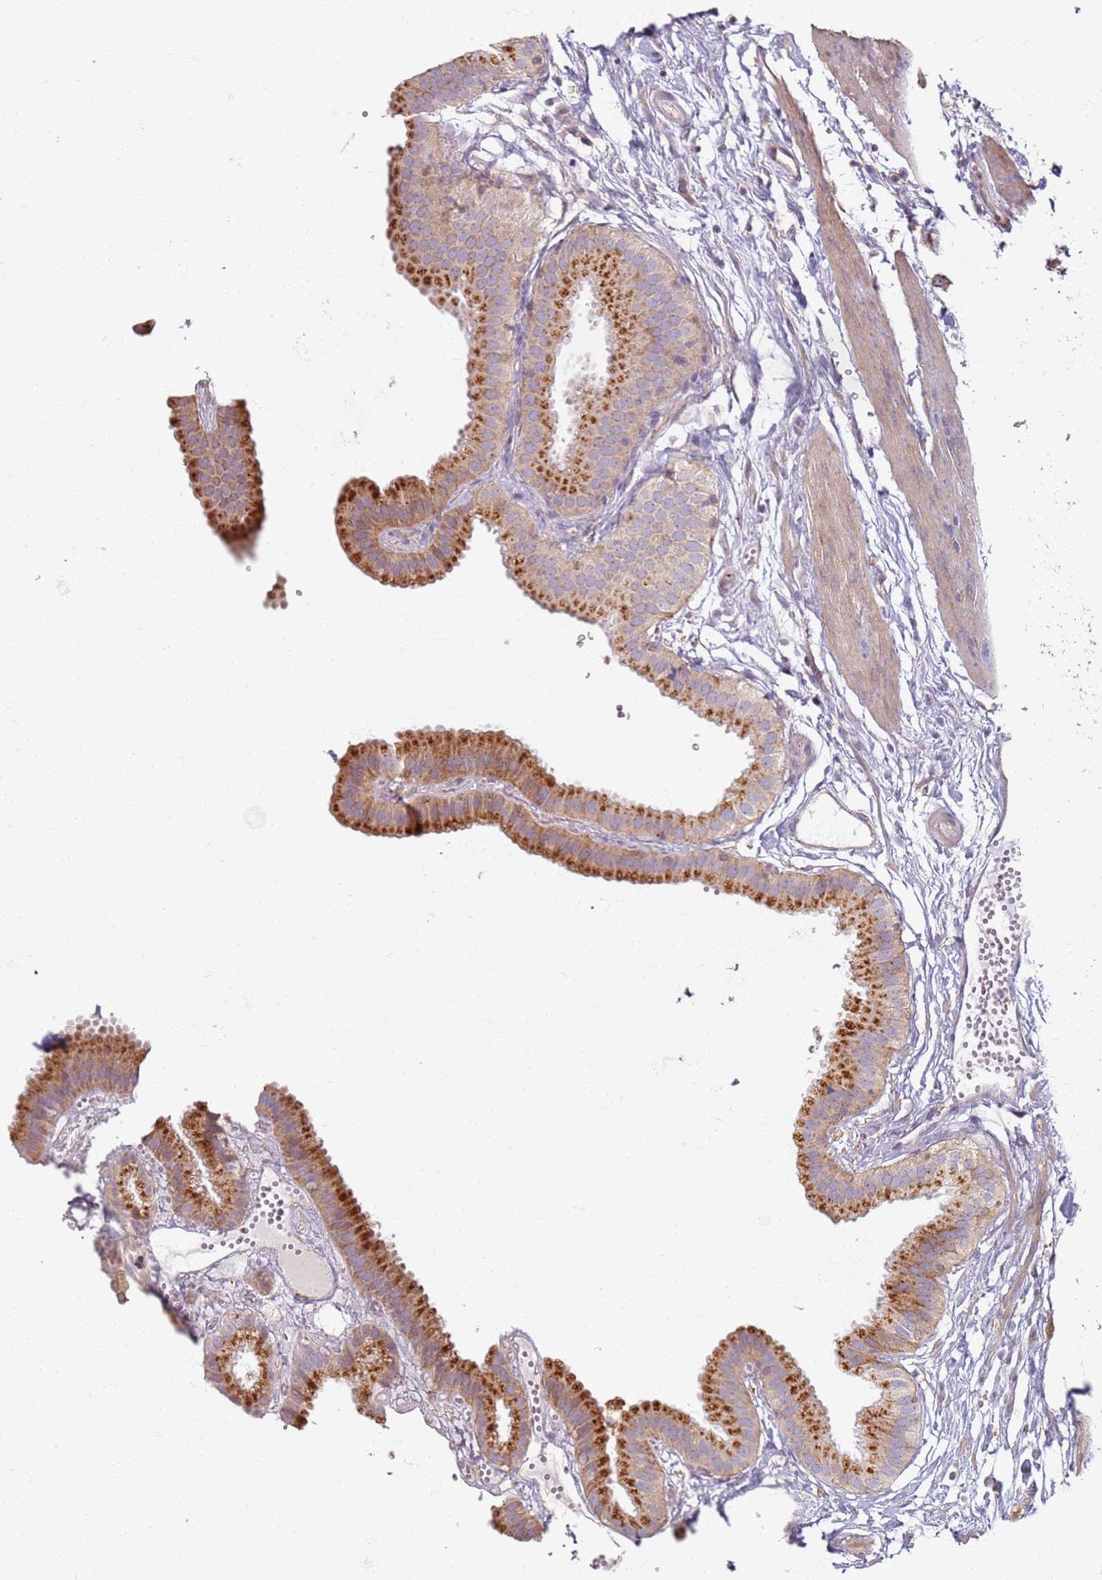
{"staining": {"intensity": "strong", "quantity": "25%-75%", "location": "cytoplasmic/membranous"}, "tissue": "gallbladder", "cell_type": "Glandular cells", "image_type": "normal", "snomed": [{"axis": "morphology", "description": "Normal tissue, NOS"}, {"axis": "topography", "description": "Gallbladder"}], "caption": "Strong cytoplasmic/membranous protein staining is seen in approximately 25%-75% of glandular cells in gallbladder. (DAB = brown stain, brightfield microscopy at high magnification).", "gene": "PROKR2", "patient": {"sex": "female", "age": 61}}